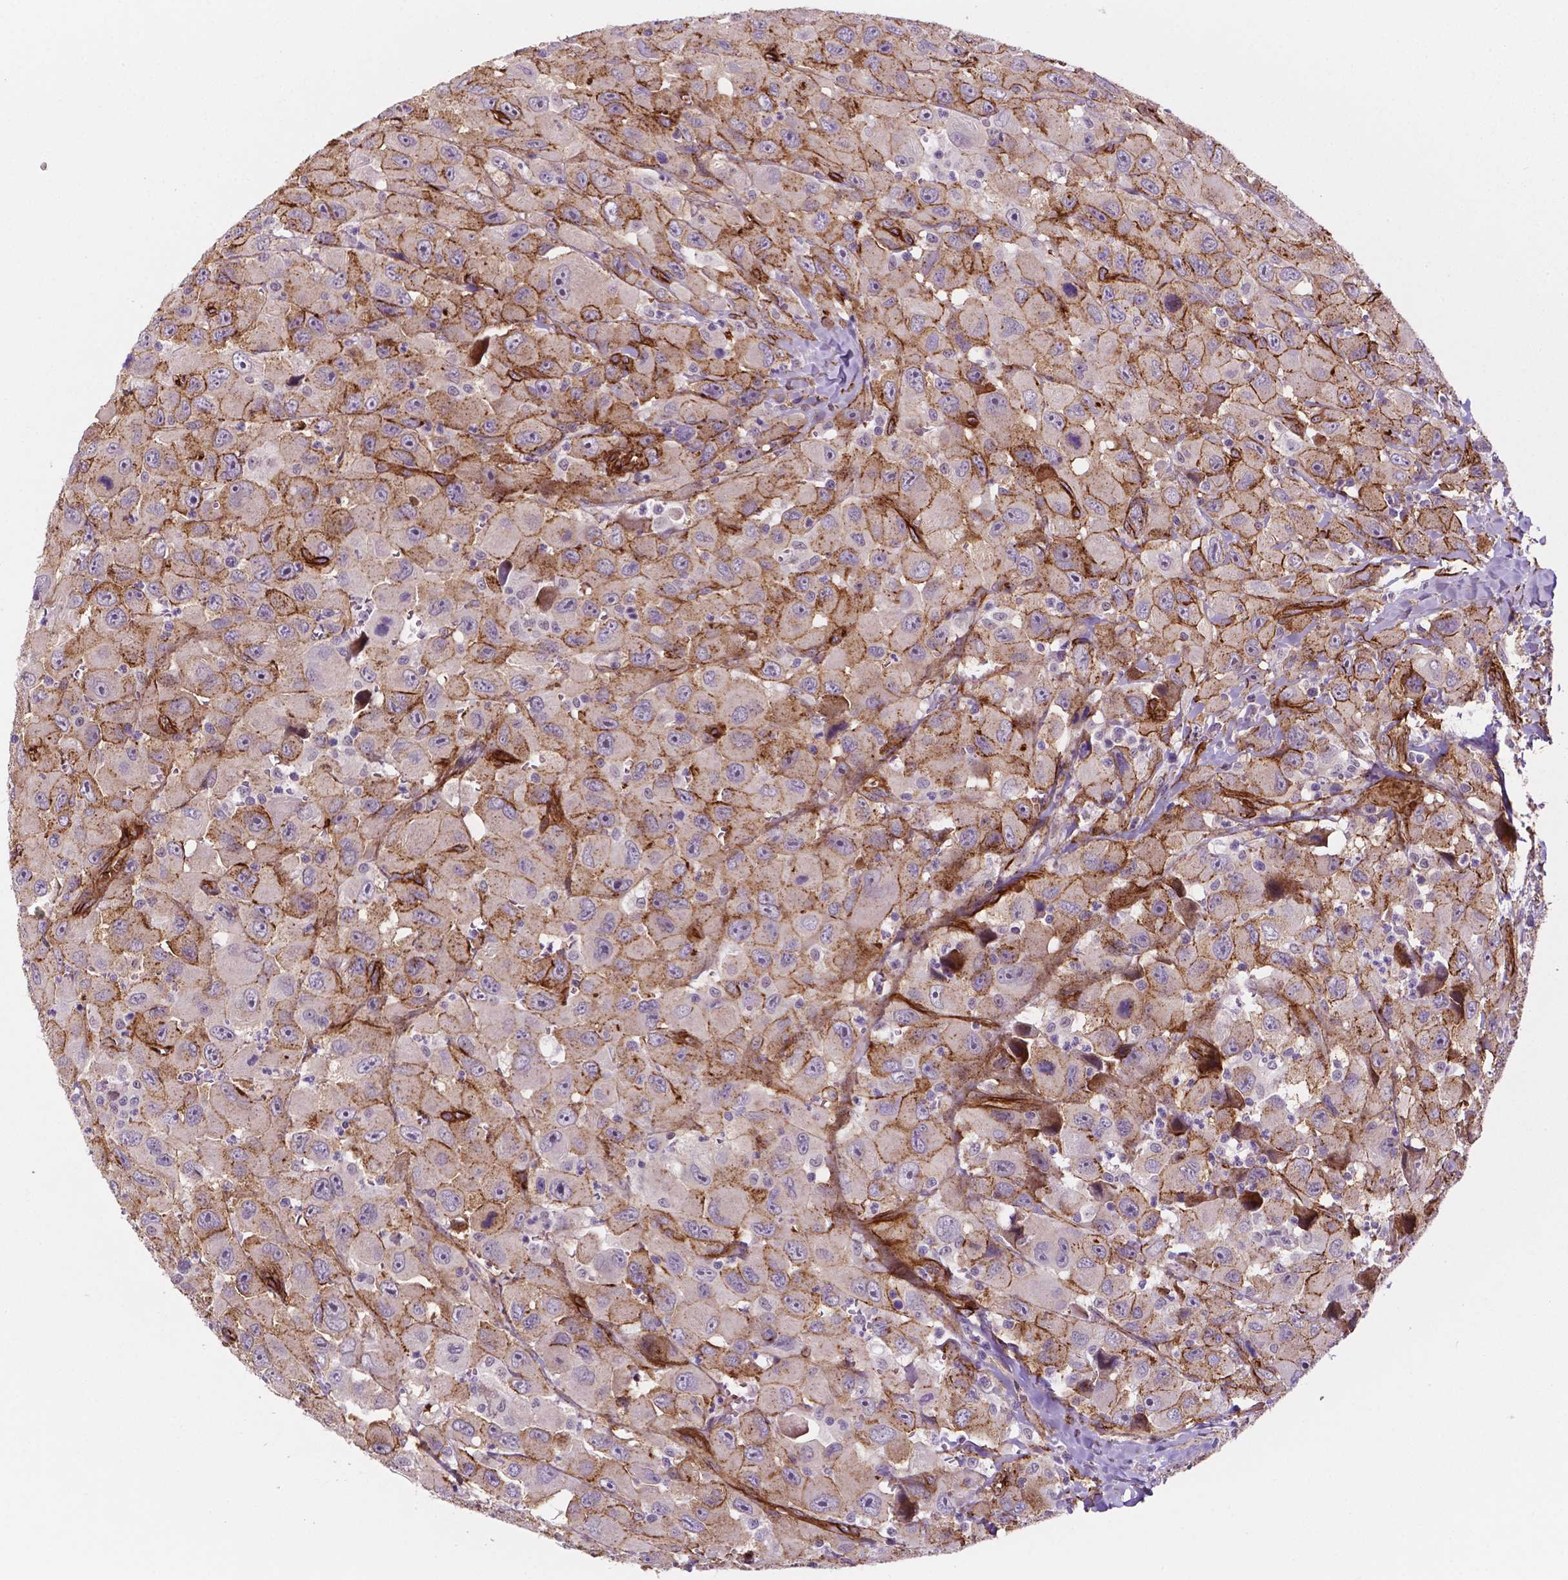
{"staining": {"intensity": "moderate", "quantity": "25%-75%", "location": "cytoplasmic/membranous"}, "tissue": "head and neck cancer", "cell_type": "Tumor cells", "image_type": "cancer", "snomed": [{"axis": "morphology", "description": "Squamous cell carcinoma, NOS"}, {"axis": "morphology", "description": "Squamous cell carcinoma, metastatic, NOS"}, {"axis": "topography", "description": "Oral tissue"}, {"axis": "topography", "description": "Head-Neck"}], "caption": "Head and neck metastatic squamous cell carcinoma stained with DAB immunohistochemistry (IHC) demonstrates medium levels of moderate cytoplasmic/membranous positivity in approximately 25%-75% of tumor cells.", "gene": "EGFL8", "patient": {"sex": "female", "age": 85}}